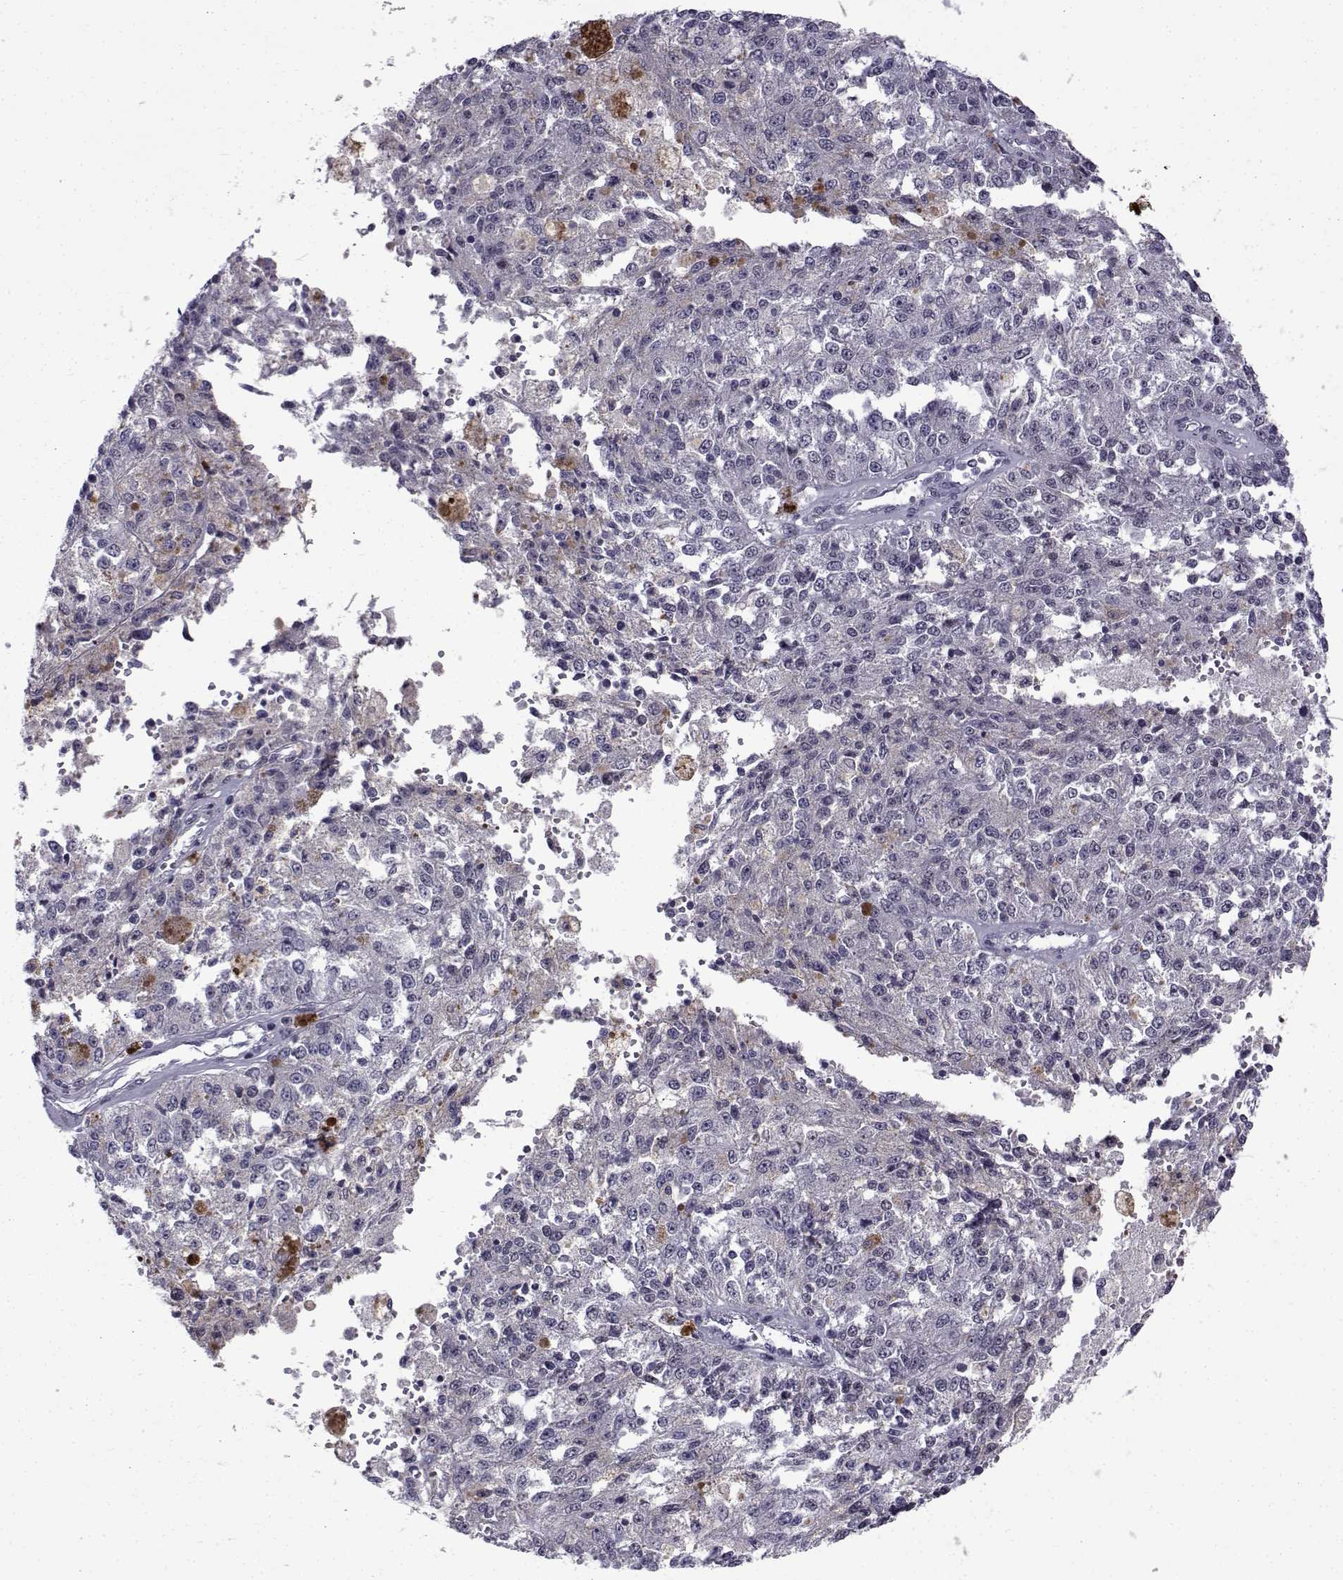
{"staining": {"intensity": "negative", "quantity": "none", "location": "none"}, "tissue": "melanoma", "cell_type": "Tumor cells", "image_type": "cancer", "snomed": [{"axis": "morphology", "description": "Malignant melanoma, Metastatic site"}, {"axis": "topography", "description": "Lymph node"}], "caption": "The photomicrograph reveals no significant staining in tumor cells of malignant melanoma (metastatic site). (Stains: DAB (3,3'-diaminobenzidine) IHC with hematoxylin counter stain, Microscopy: brightfield microscopy at high magnification).", "gene": "RBM24", "patient": {"sex": "female", "age": 64}}